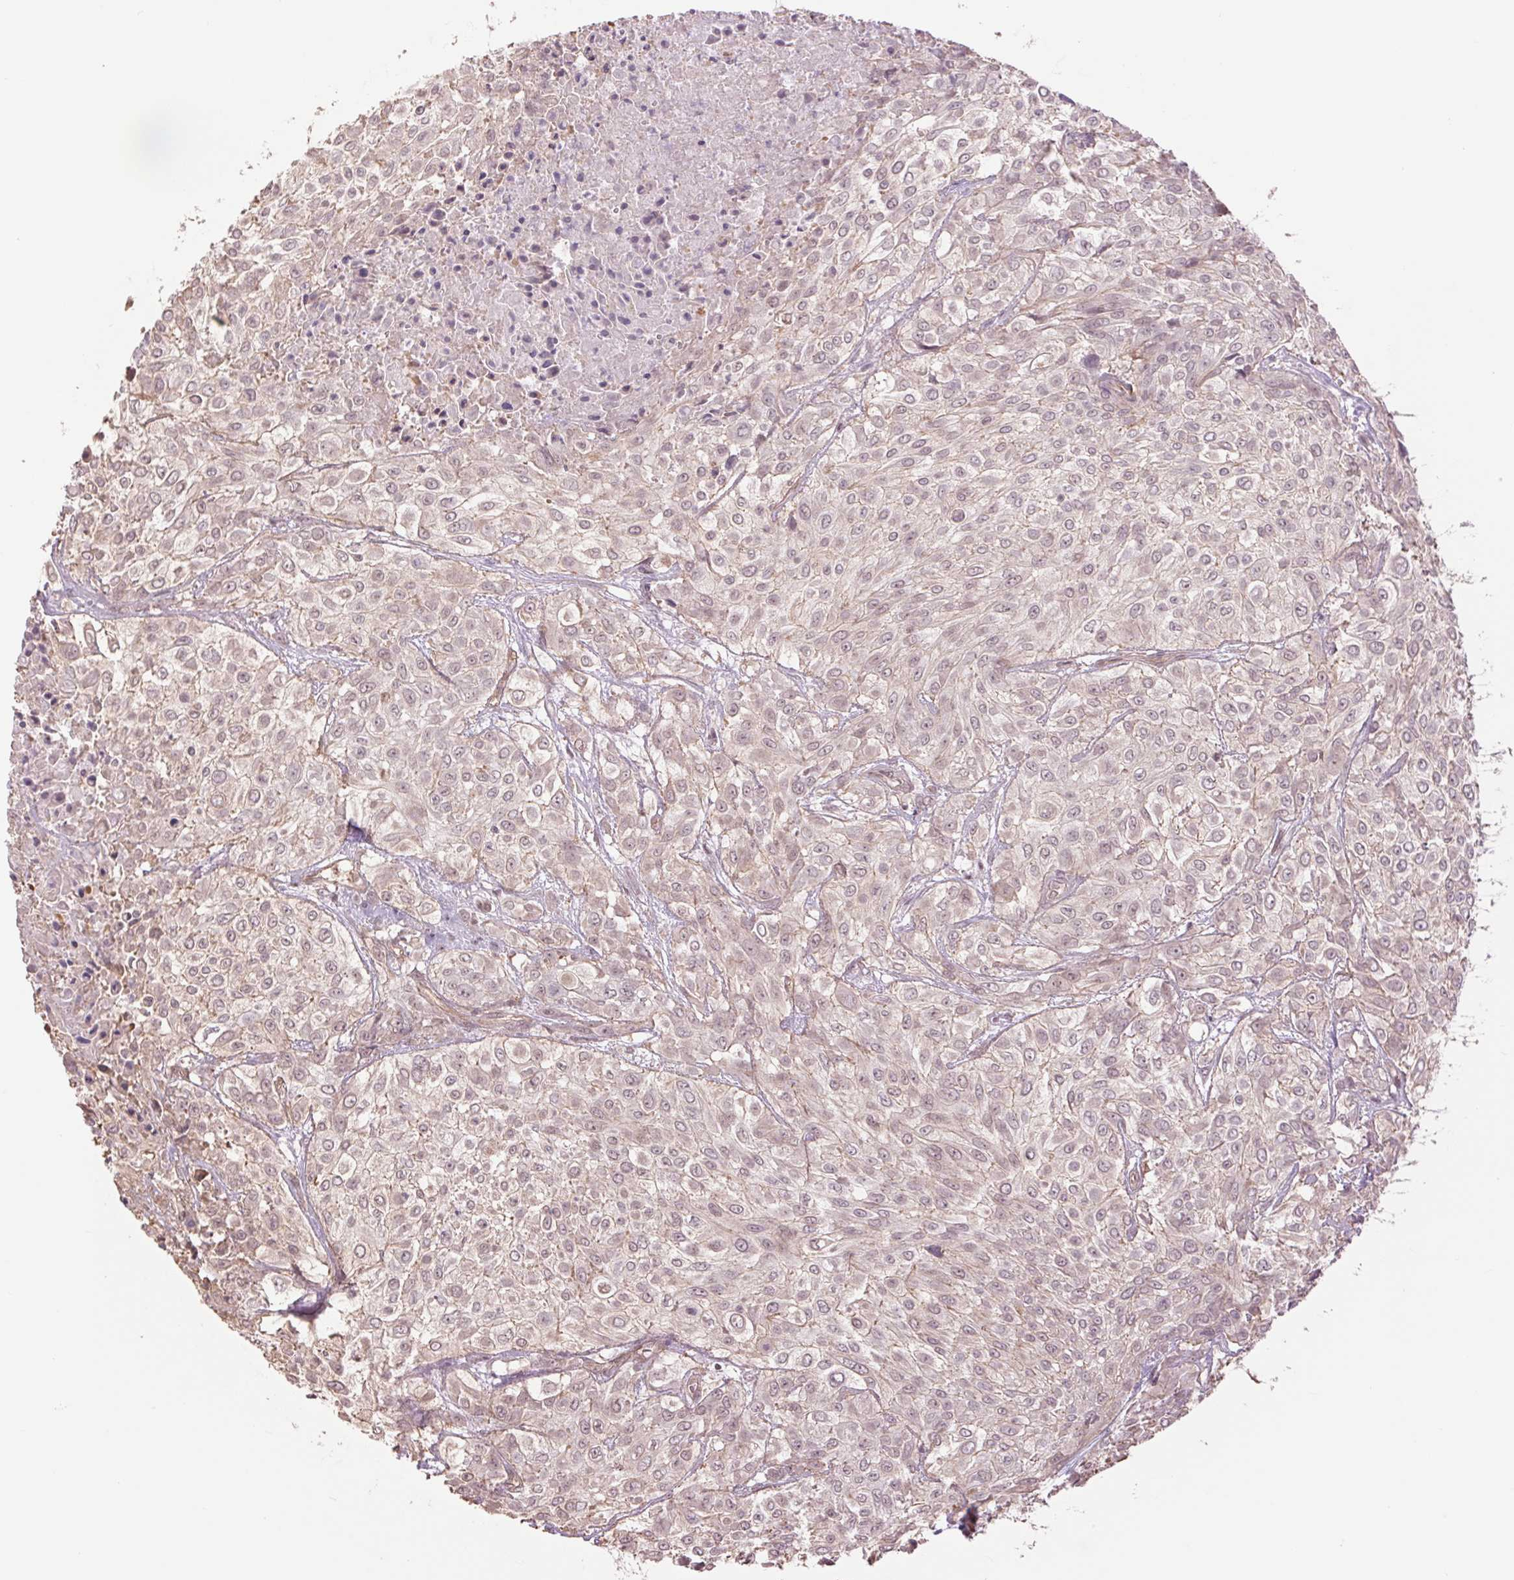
{"staining": {"intensity": "negative", "quantity": "none", "location": "none"}, "tissue": "urothelial cancer", "cell_type": "Tumor cells", "image_type": "cancer", "snomed": [{"axis": "morphology", "description": "Urothelial carcinoma, High grade"}, {"axis": "topography", "description": "Urinary bladder"}], "caption": "A photomicrograph of human urothelial cancer is negative for staining in tumor cells. (DAB immunohistochemistry (IHC) visualized using brightfield microscopy, high magnification).", "gene": "PALM", "patient": {"sex": "male", "age": 57}}